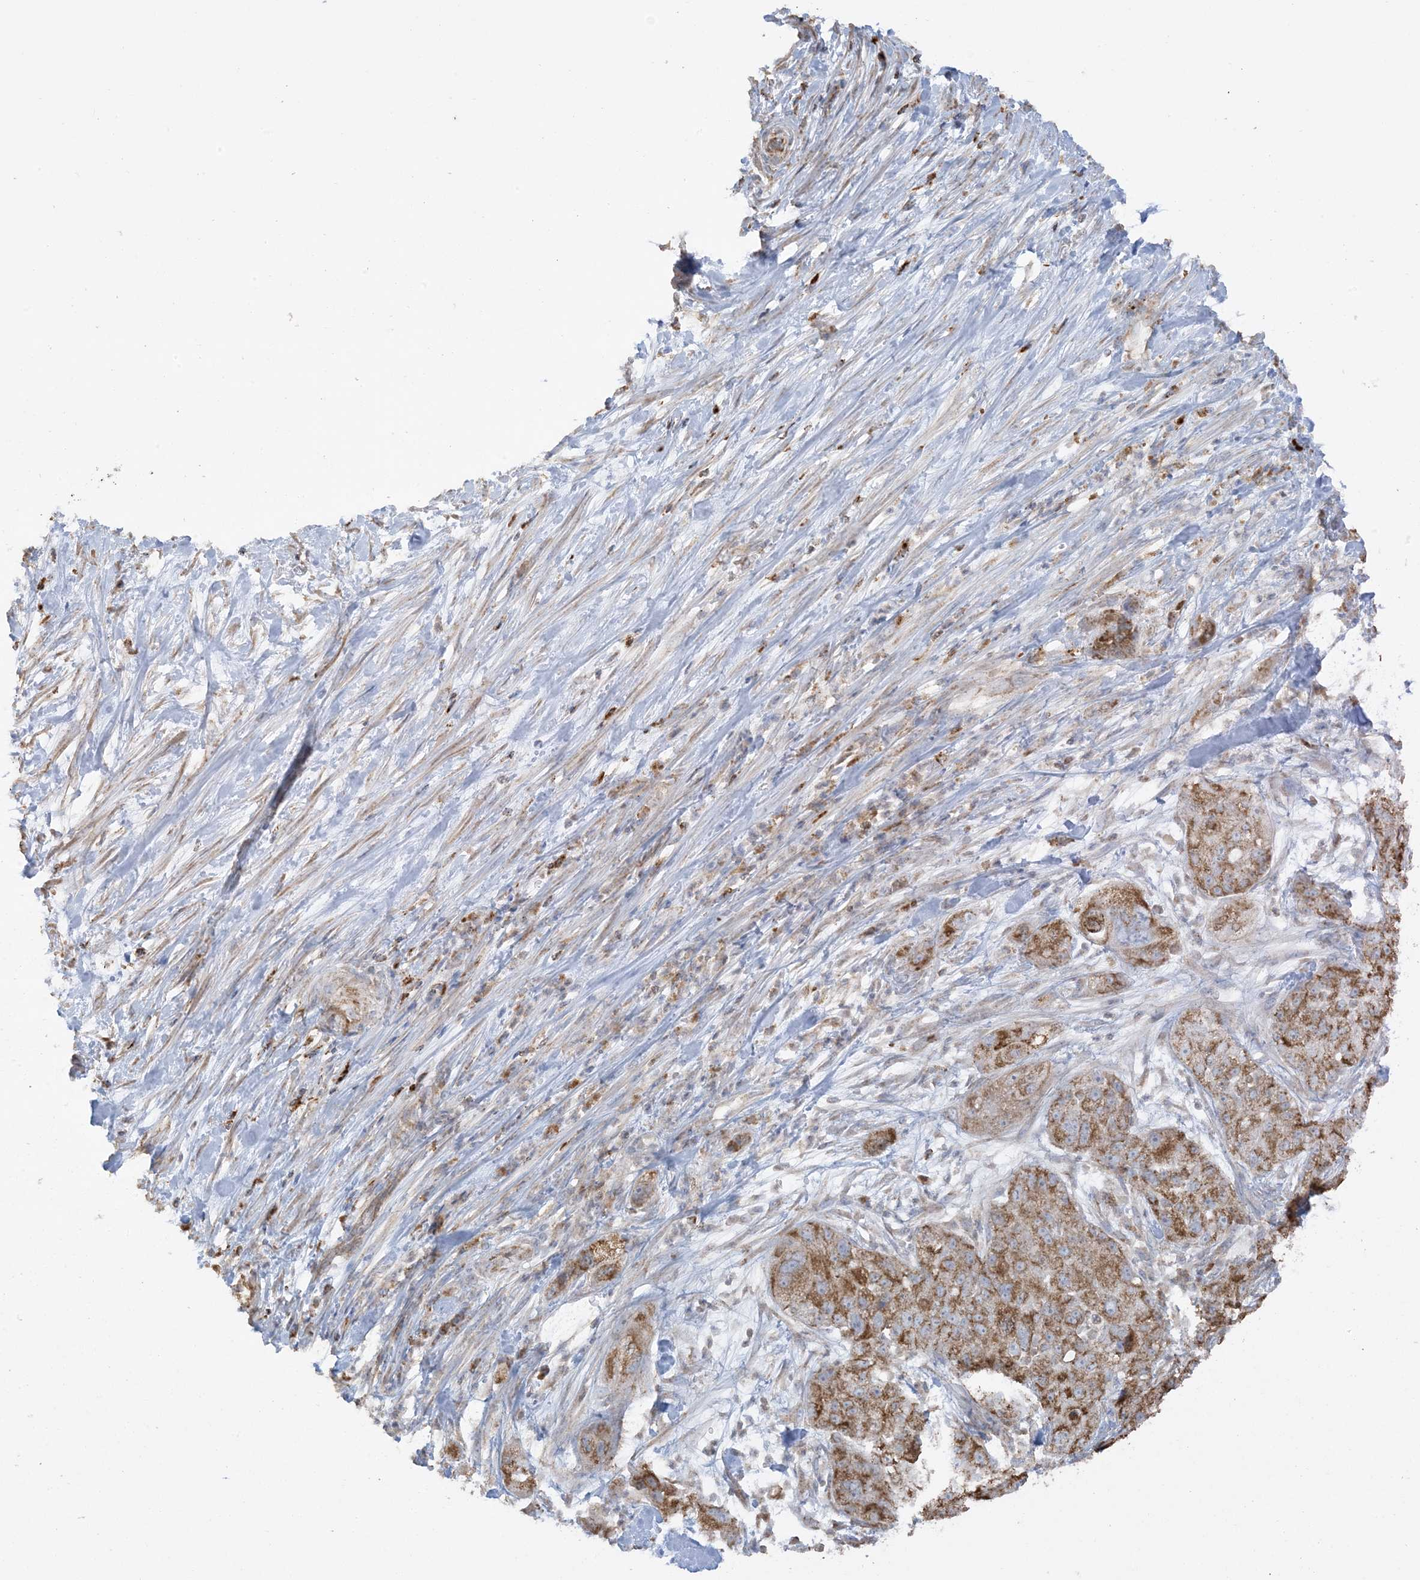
{"staining": {"intensity": "moderate", "quantity": ">75%", "location": "cytoplasmic/membranous"}, "tissue": "pancreatic cancer", "cell_type": "Tumor cells", "image_type": "cancer", "snomed": [{"axis": "morphology", "description": "Adenocarcinoma, NOS"}, {"axis": "topography", "description": "Pancreas"}], "caption": "Human pancreatic cancer (adenocarcinoma) stained with a protein marker exhibits moderate staining in tumor cells.", "gene": "AGA", "patient": {"sex": "female", "age": 78}}